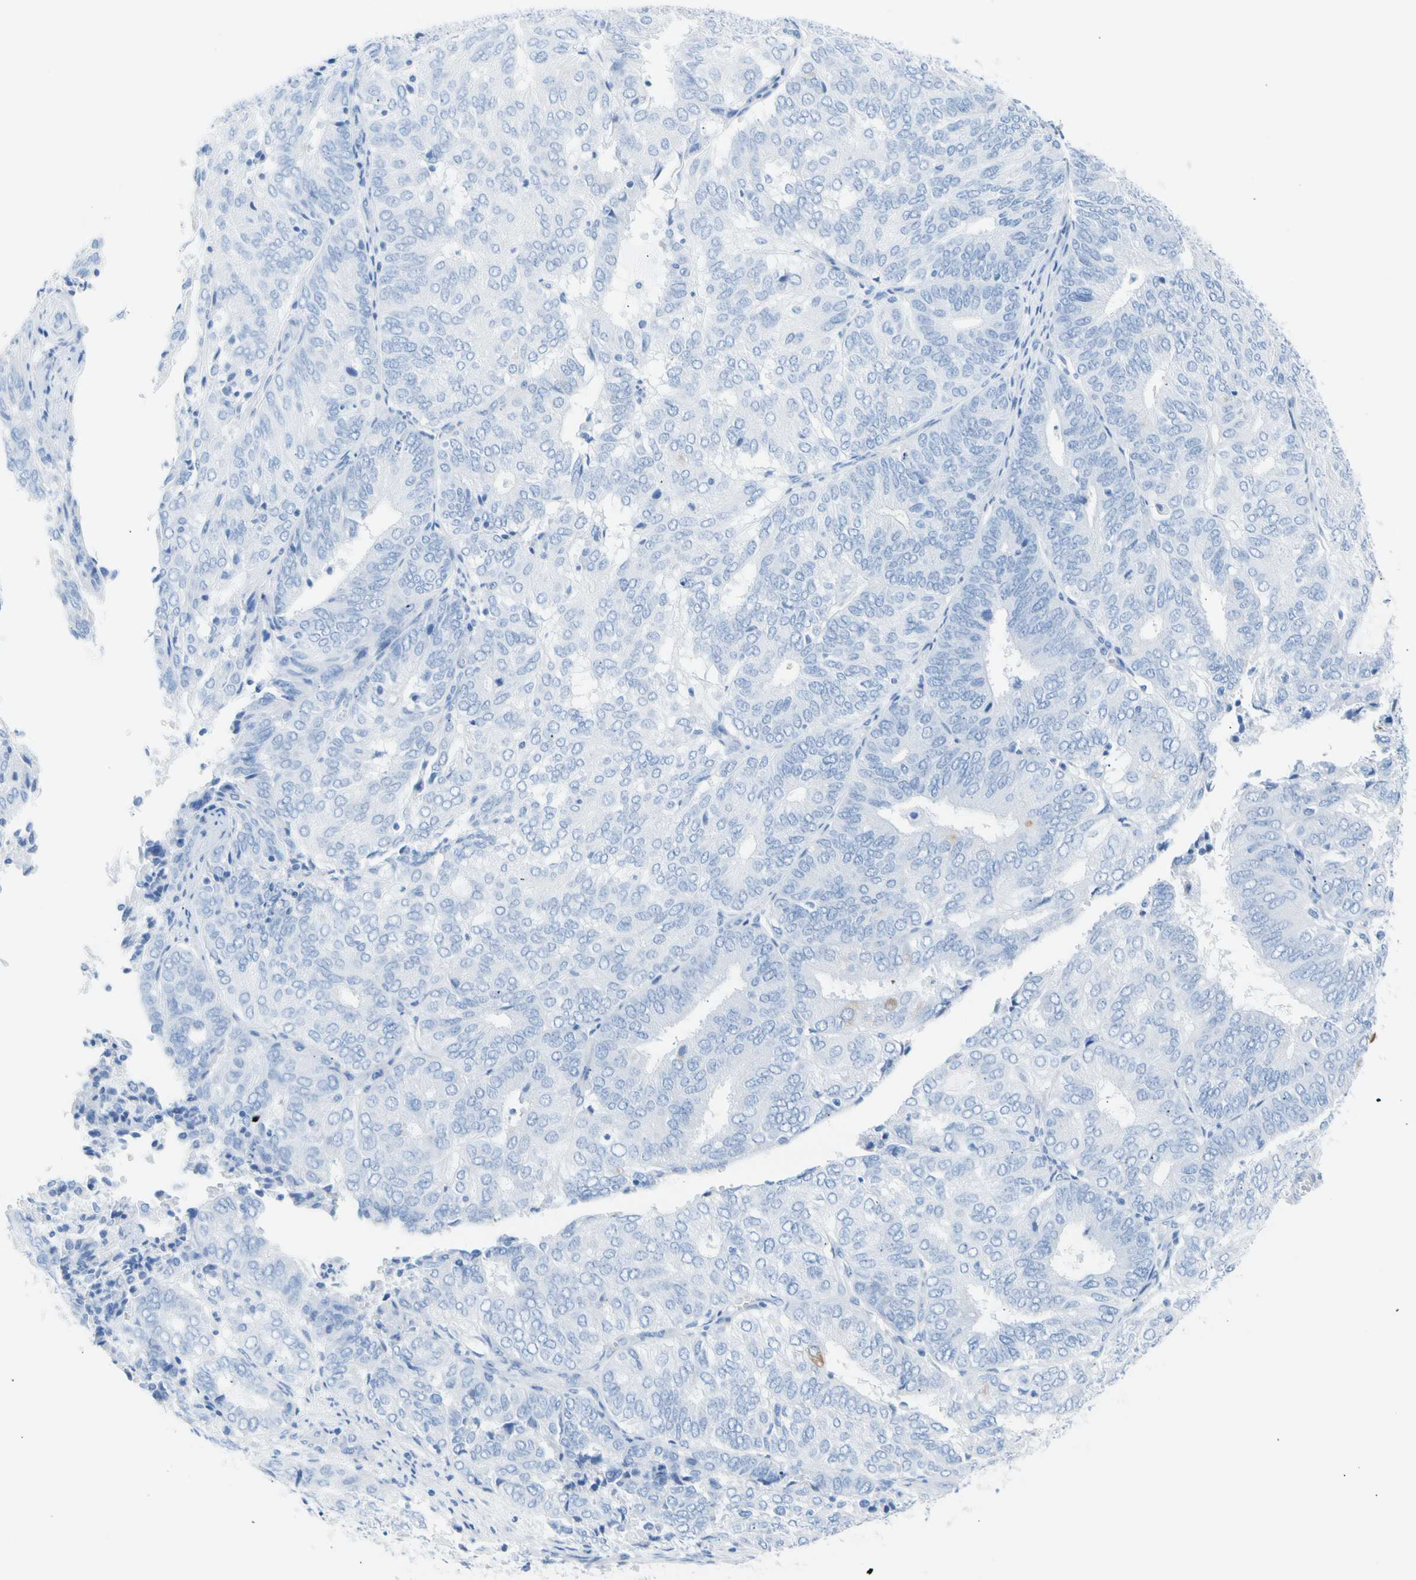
{"staining": {"intensity": "negative", "quantity": "none", "location": "none"}, "tissue": "endometrial cancer", "cell_type": "Tumor cells", "image_type": "cancer", "snomed": [{"axis": "morphology", "description": "Adenocarcinoma, NOS"}, {"axis": "topography", "description": "Uterus"}], "caption": "There is no significant positivity in tumor cells of adenocarcinoma (endometrial).", "gene": "CEL", "patient": {"sex": "female", "age": 60}}